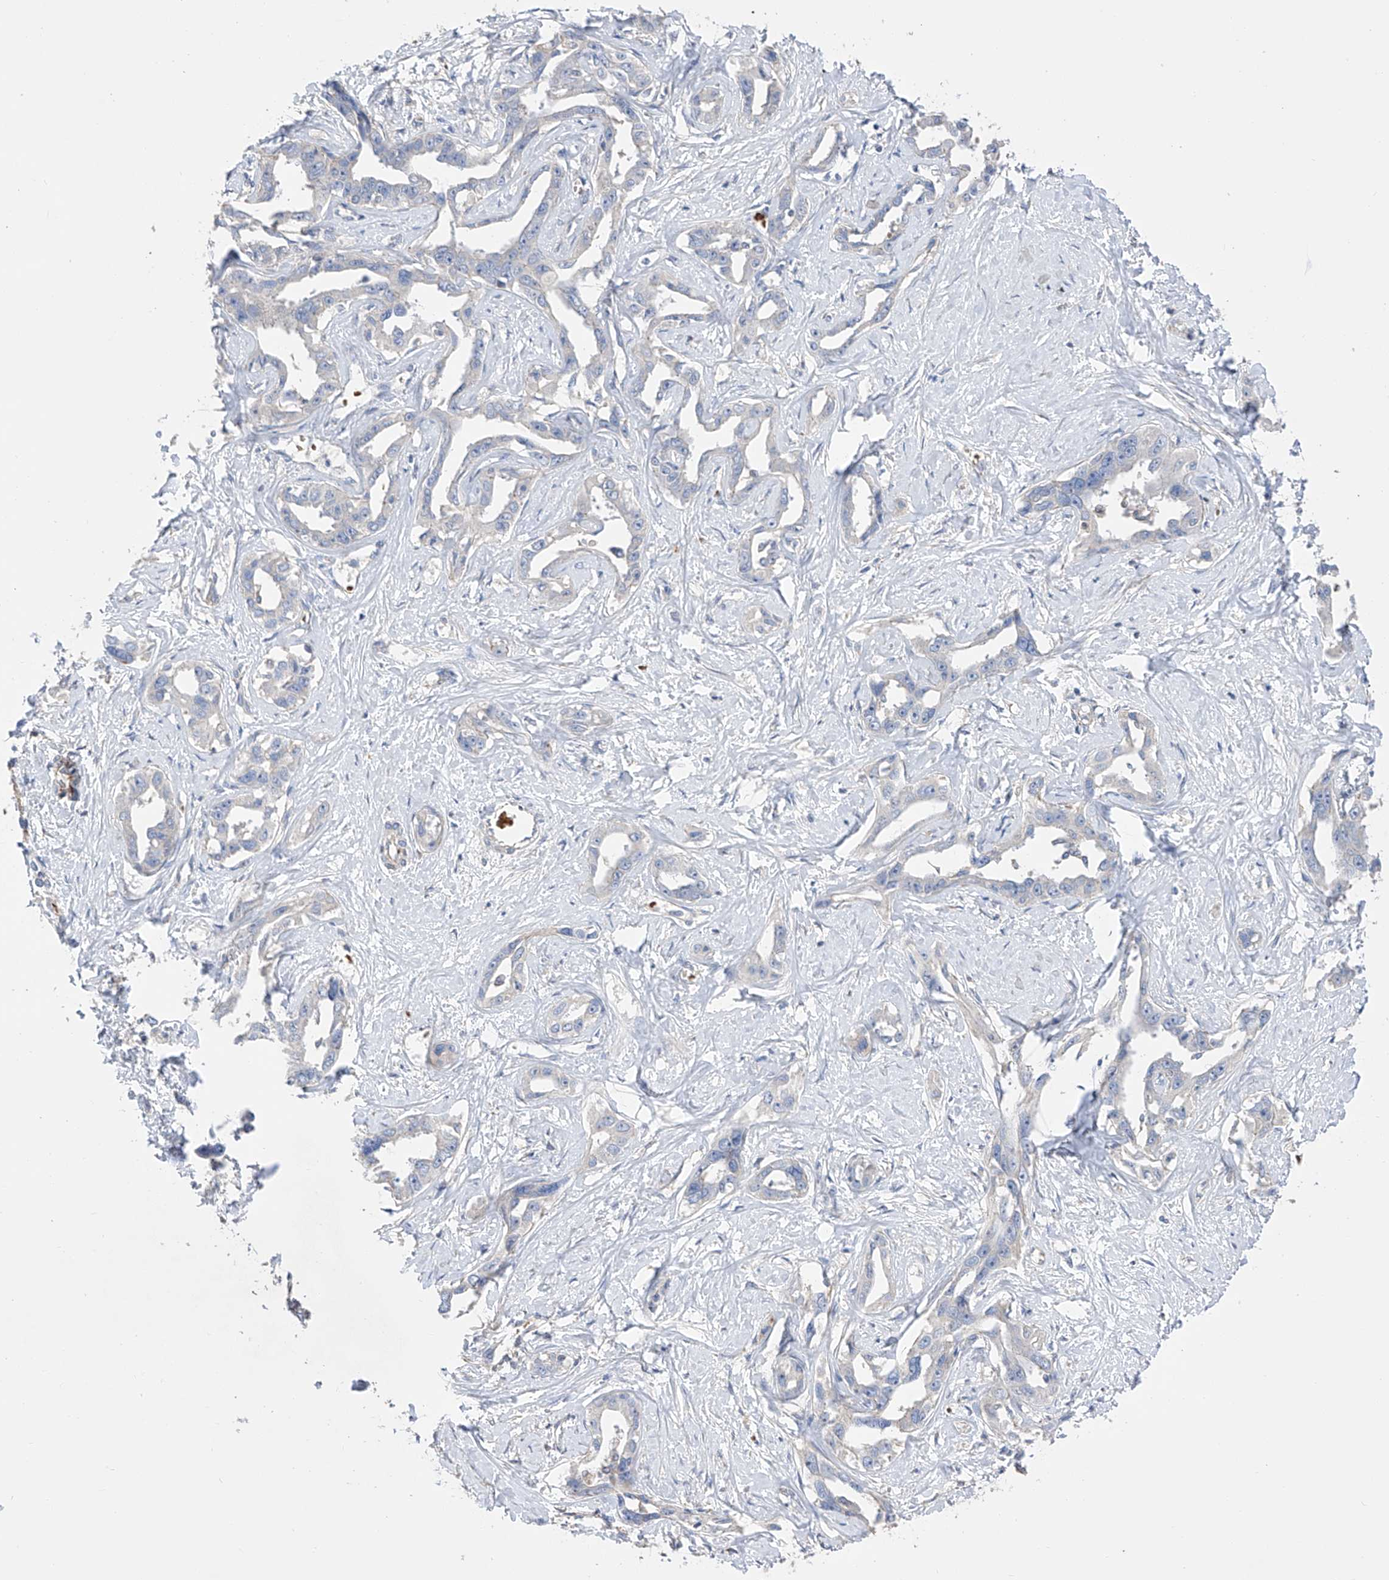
{"staining": {"intensity": "negative", "quantity": "none", "location": "none"}, "tissue": "liver cancer", "cell_type": "Tumor cells", "image_type": "cancer", "snomed": [{"axis": "morphology", "description": "Cholangiocarcinoma"}, {"axis": "topography", "description": "Liver"}], "caption": "This is a photomicrograph of immunohistochemistry (IHC) staining of liver cancer, which shows no staining in tumor cells.", "gene": "NFATC4", "patient": {"sex": "male", "age": 59}}